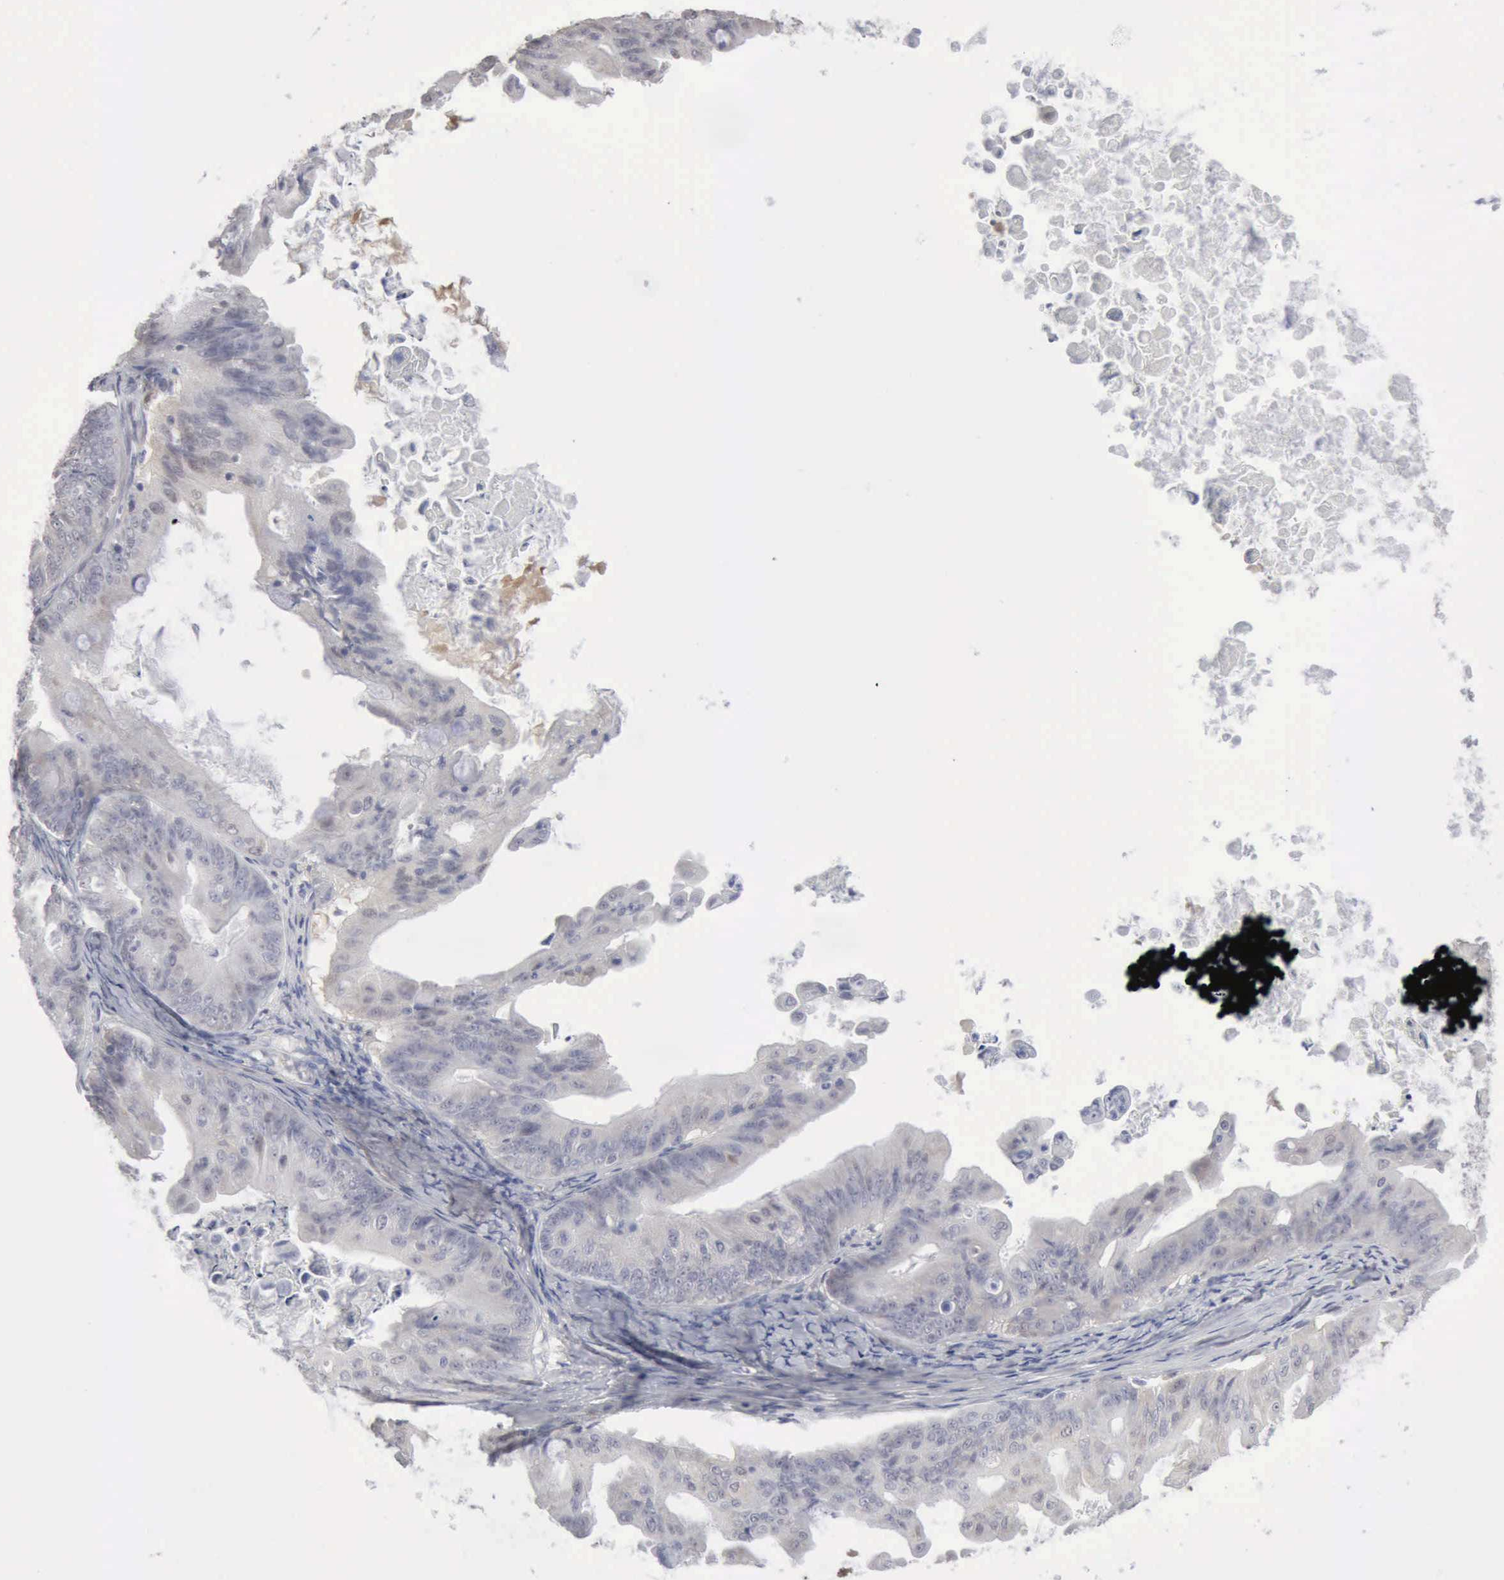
{"staining": {"intensity": "negative", "quantity": "none", "location": "none"}, "tissue": "ovarian cancer", "cell_type": "Tumor cells", "image_type": "cancer", "snomed": [{"axis": "morphology", "description": "Cystadenocarcinoma, mucinous, NOS"}, {"axis": "topography", "description": "Ovary"}], "caption": "Immunohistochemistry (IHC) of human ovarian mucinous cystadenocarcinoma reveals no expression in tumor cells.", "gene": "STAT1", "patient": {"sex": "female", "age": 37}}